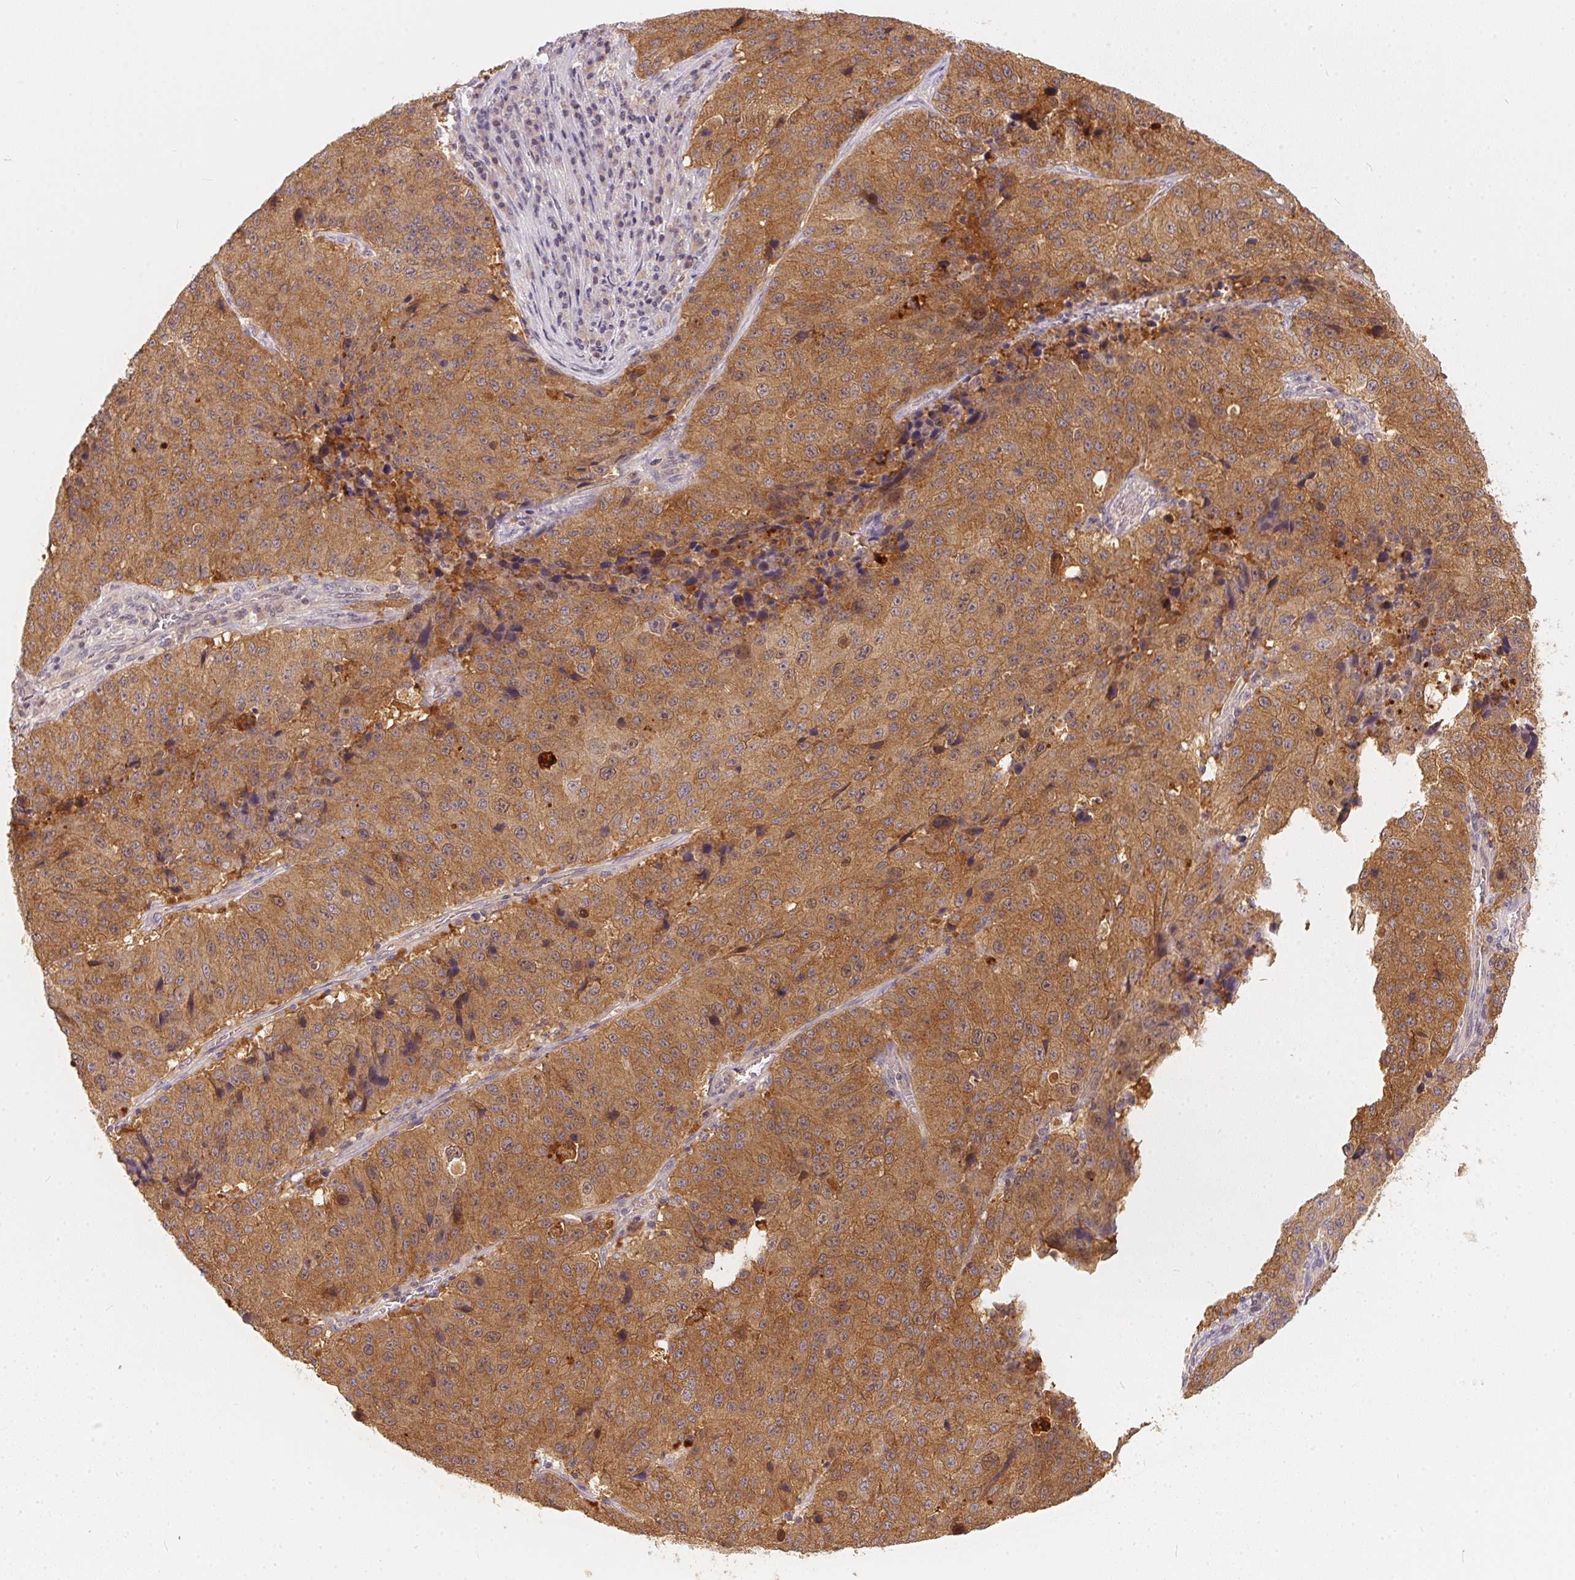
{"staining": {"intensity": "moderate", "quantity": ">75%", "location": "cytoplasmic/membranous"}, "tissue": "stomach cancer", "cell_type": "Tumor cells", "image_type": "cancer", "snomed": [{"axis": "morphology", "description": "Adenocarcinoma, NOS"}, {"axis": "topography", "description": "Stomach"}], "caption": "Protein expression analysis of stomach cancer reveals moderate cytoplasmic/membranous positivity in approximately >75% of tumor cells. (DAB (3,3'-diaminobenzidine) = brown stain, brightfield microscopy at high magnification).", "gene": "BLMH", "patient": {"sex": "male", "age": 71}}